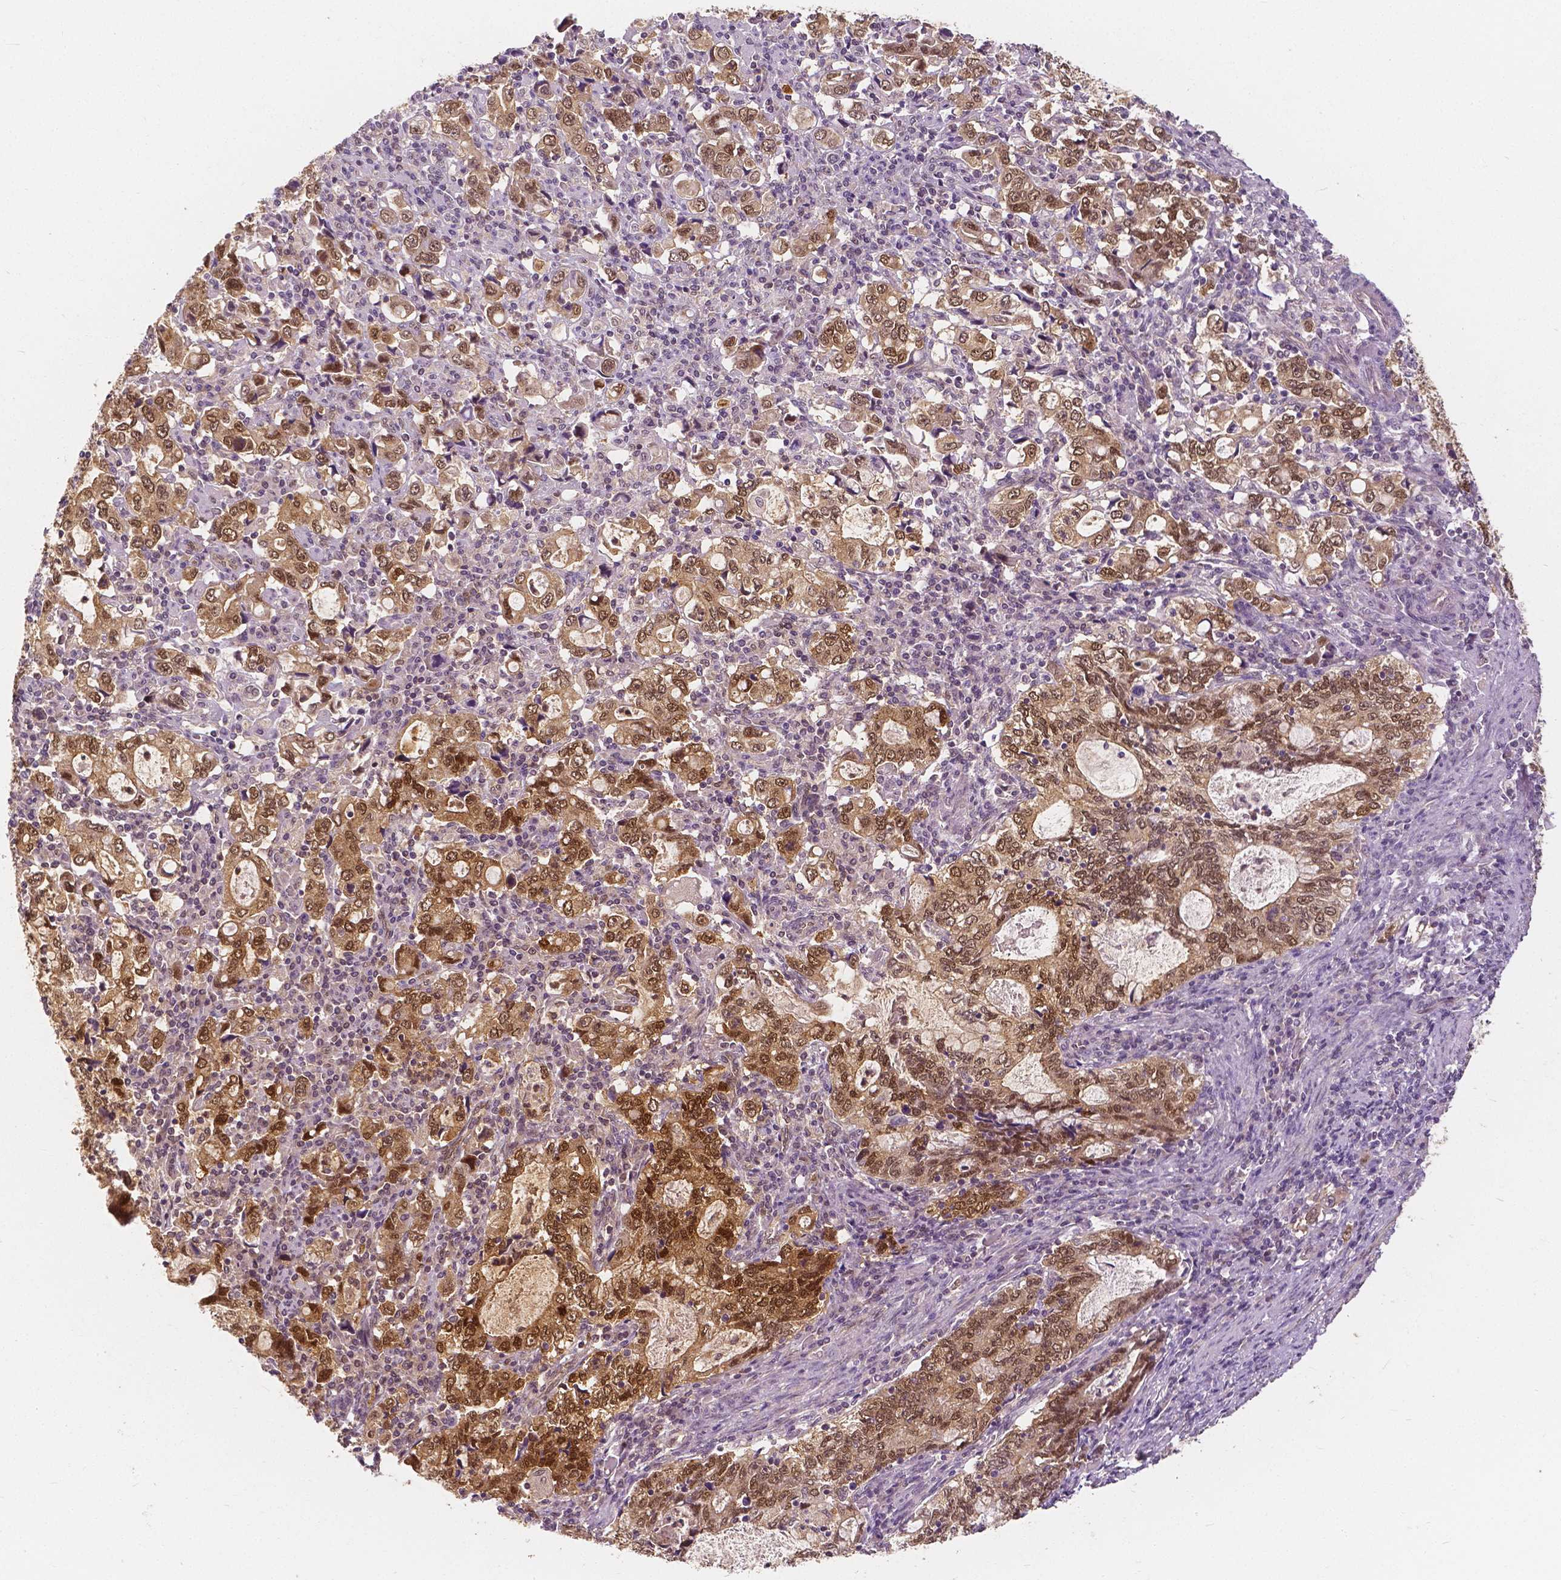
{"staining": {"intensity": "moderate", "quantity": ">75%", "location": "cytoplasmic/membranous,nuclear"}, "tissue": "stomach cancer", "cell_type": "Tumor cells", "image_type": "cancer", "snomed": [{"axis": "morphology", "description": "Adenocarcinoma, NOS"}, {"axis": "topography", "description": "Stomach, lower"}], "caption": "DAB (3,3'-diaminobenzidine) immunohistochemical staining of human adenocarcinoma (stomach) exhibits moderate cytoplasmic/membranous and nuclear protein expression in about >75% of tumor cells. Immunohistochemistry (ihc) stains the protein of interest in brown and the nuclei are stained blue.", "gene": "NAPRT", "patient": {"sex": "female", "age": 72}}